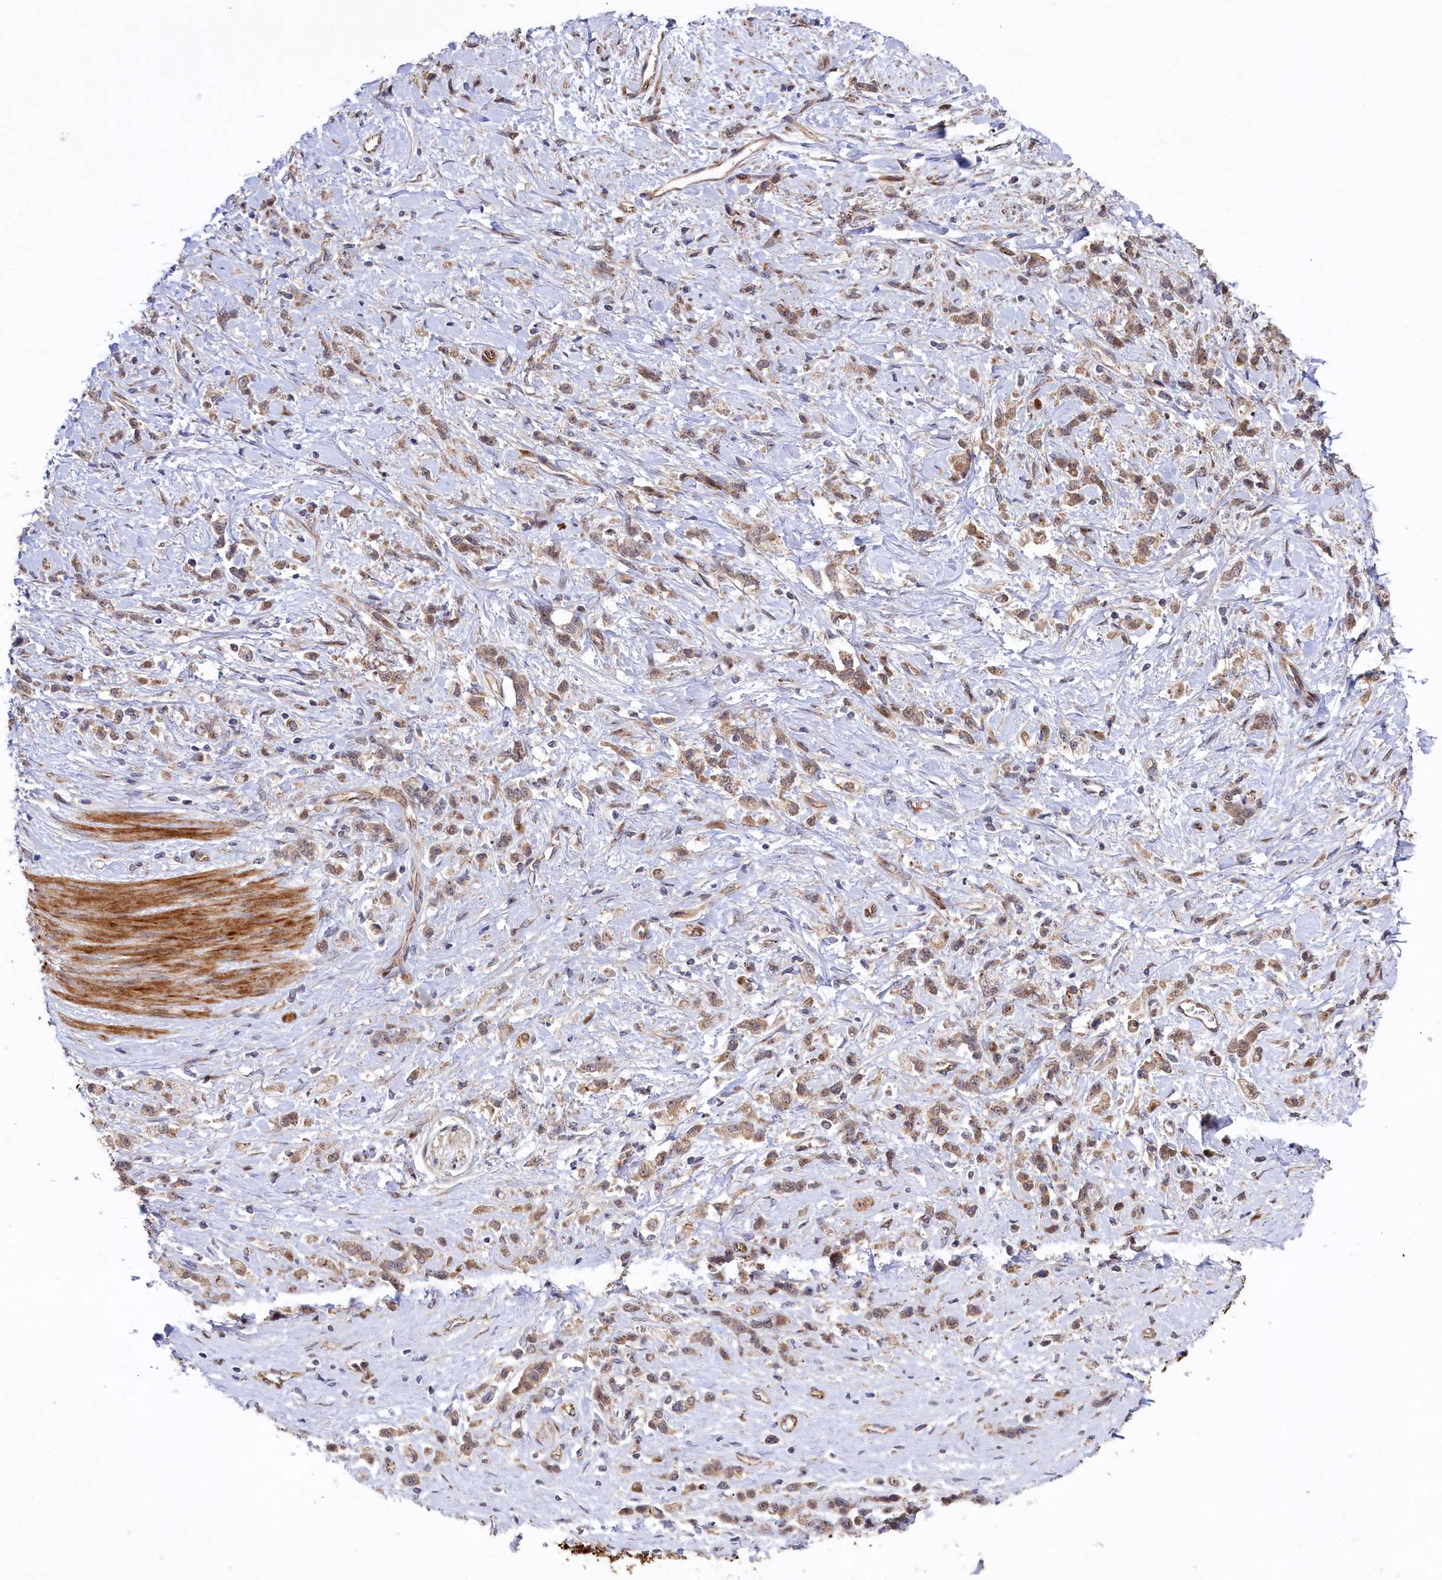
{"staining": {"intensity": "weak", "quantity": ">75%", "location": "cytoplasmic/membranous"}, "tissue": "stomach cancer", "cell_type": "Tumor cells", "image_type": "cancer", "snomed": [{"axis": "morphology", "description": "Adenocarcinoma, NOS"}, {"axis": "topography", "description": "Stomach"}], "caption": "IHC staining of adenocarcinoma (stomach), which shows low levels of weak cytoplasmic/membranous positivity in approximately >75% of tumor cells indicating weak cytoplasmic/membranous protein positivity. The staining was performed using DAB (brown) for protein detection and nuclei were counterstained in hematoxylin (blue).", "gene": "PIK3C3", "patient": {"sex": "female", "age": 60}}